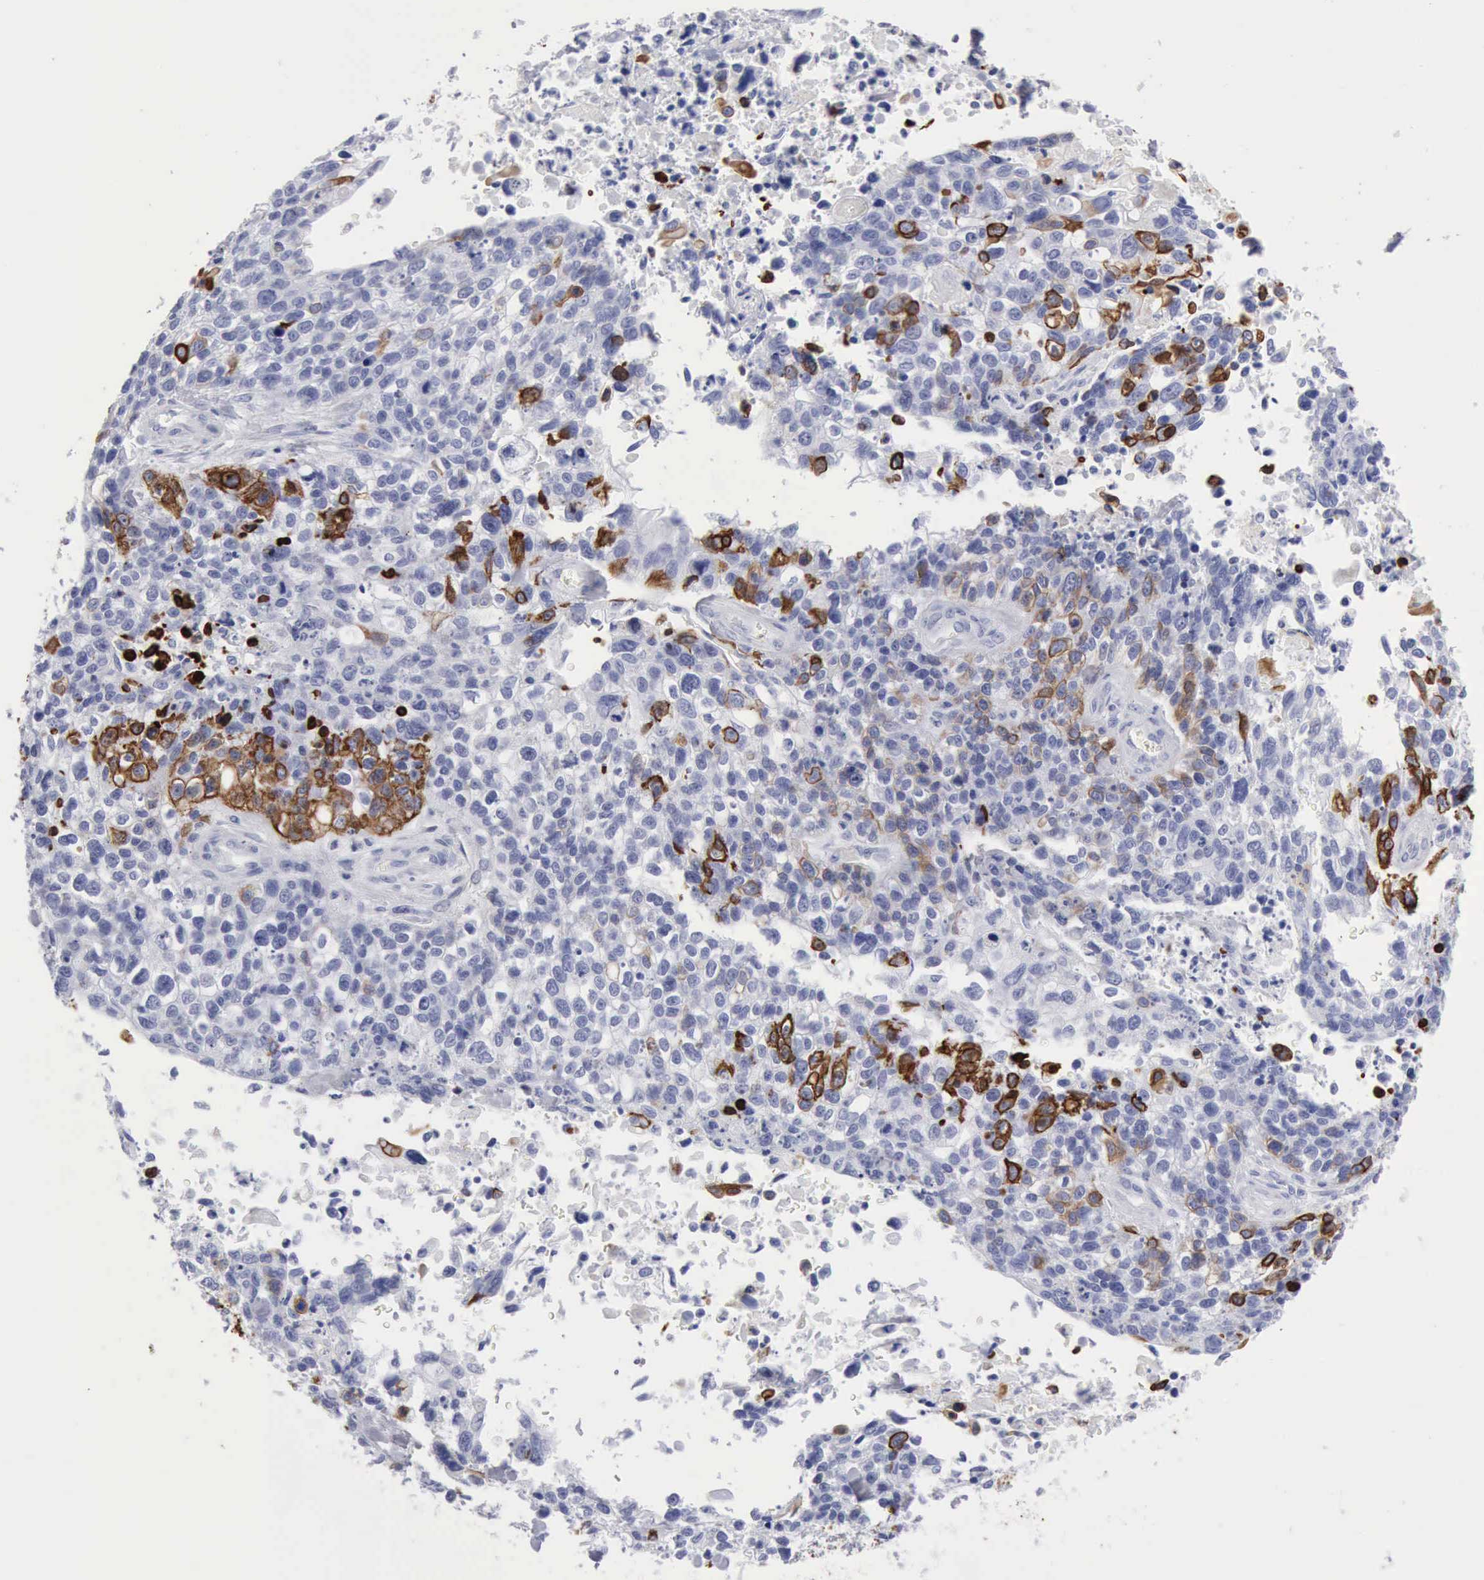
{"staining": {"intensity": "strong", "quantity": "25%-75%", "location": "cytoplasmic/membranous"}, "tissue": "lung cancer", "cell_type": "Tumor cells", "image_type": "cancer", "snomed": [{"axis": "morphology", "description": "Squamous cell carcinoma, NOS"}, {"axis": "topography", "description": "Lymph node"}, {"axis": "topography", "description": "Lung"}], "caption": "Squamous cell carcinoma (lung) tissue reveals strong cytoplasmic/membranous staining in approximately 25%-75% of tumor cells, visualized by immunohistochemistry.", "gene": "KRT5", "patient": {"sex": "male", "age": 74}}